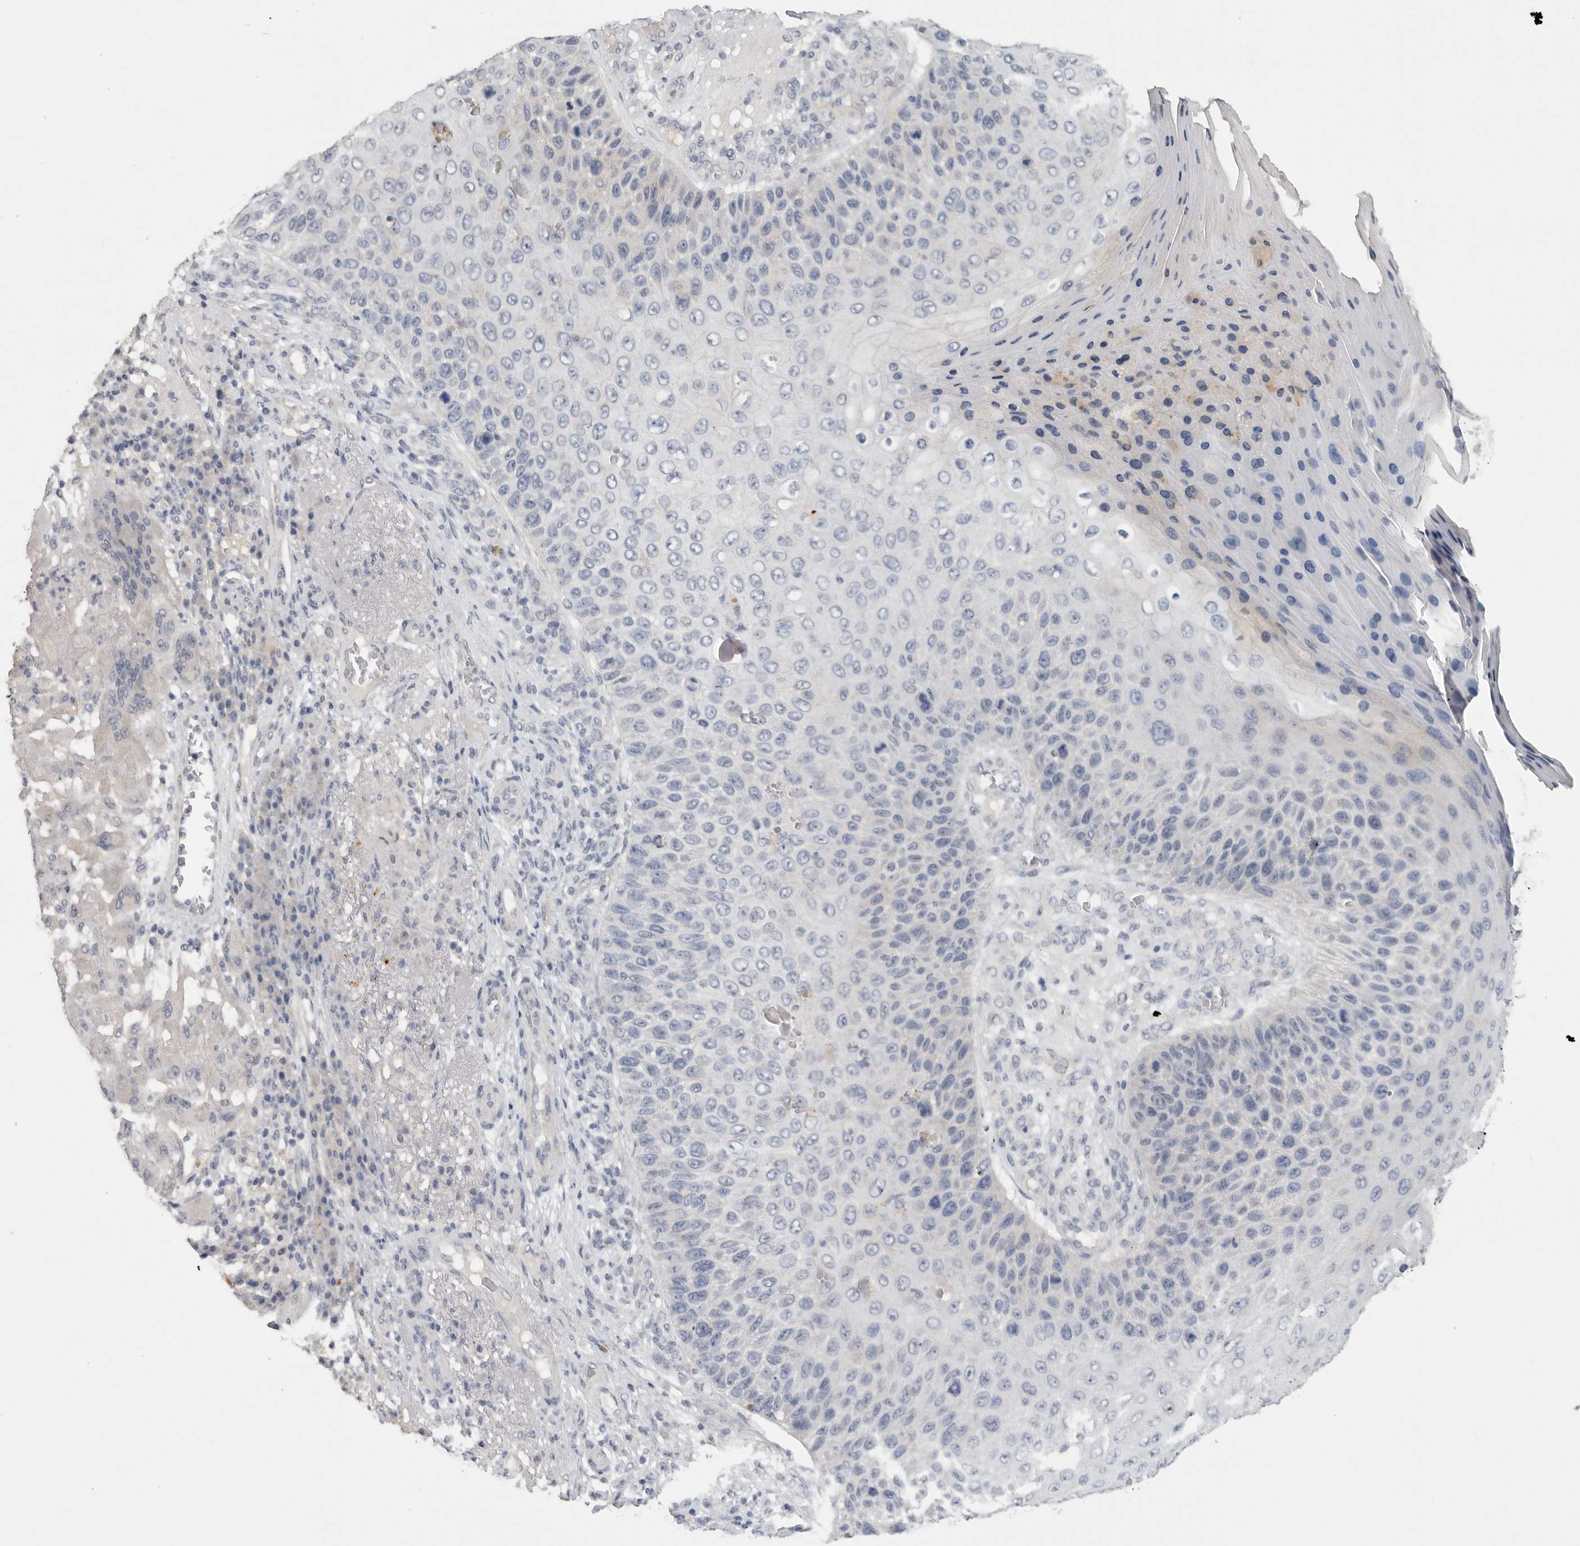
{"staining": {"intensity": "negative", "quantity": "none", "location": "none"}, "tissue": "skin cancer", "cell_type": "Tumor cells", "image_type": "cancer", "snomed": [{"axis": "morphology", "description": "Squamous cell carcinoma, NOS"}, {"axis": "topography", "description": "Skin"}], "caption": "Tumor cells show no significant staining in squamous cell carcinoma (skin).", "gene": "REG4", "patient": {"sex": "female", "age": 88}}